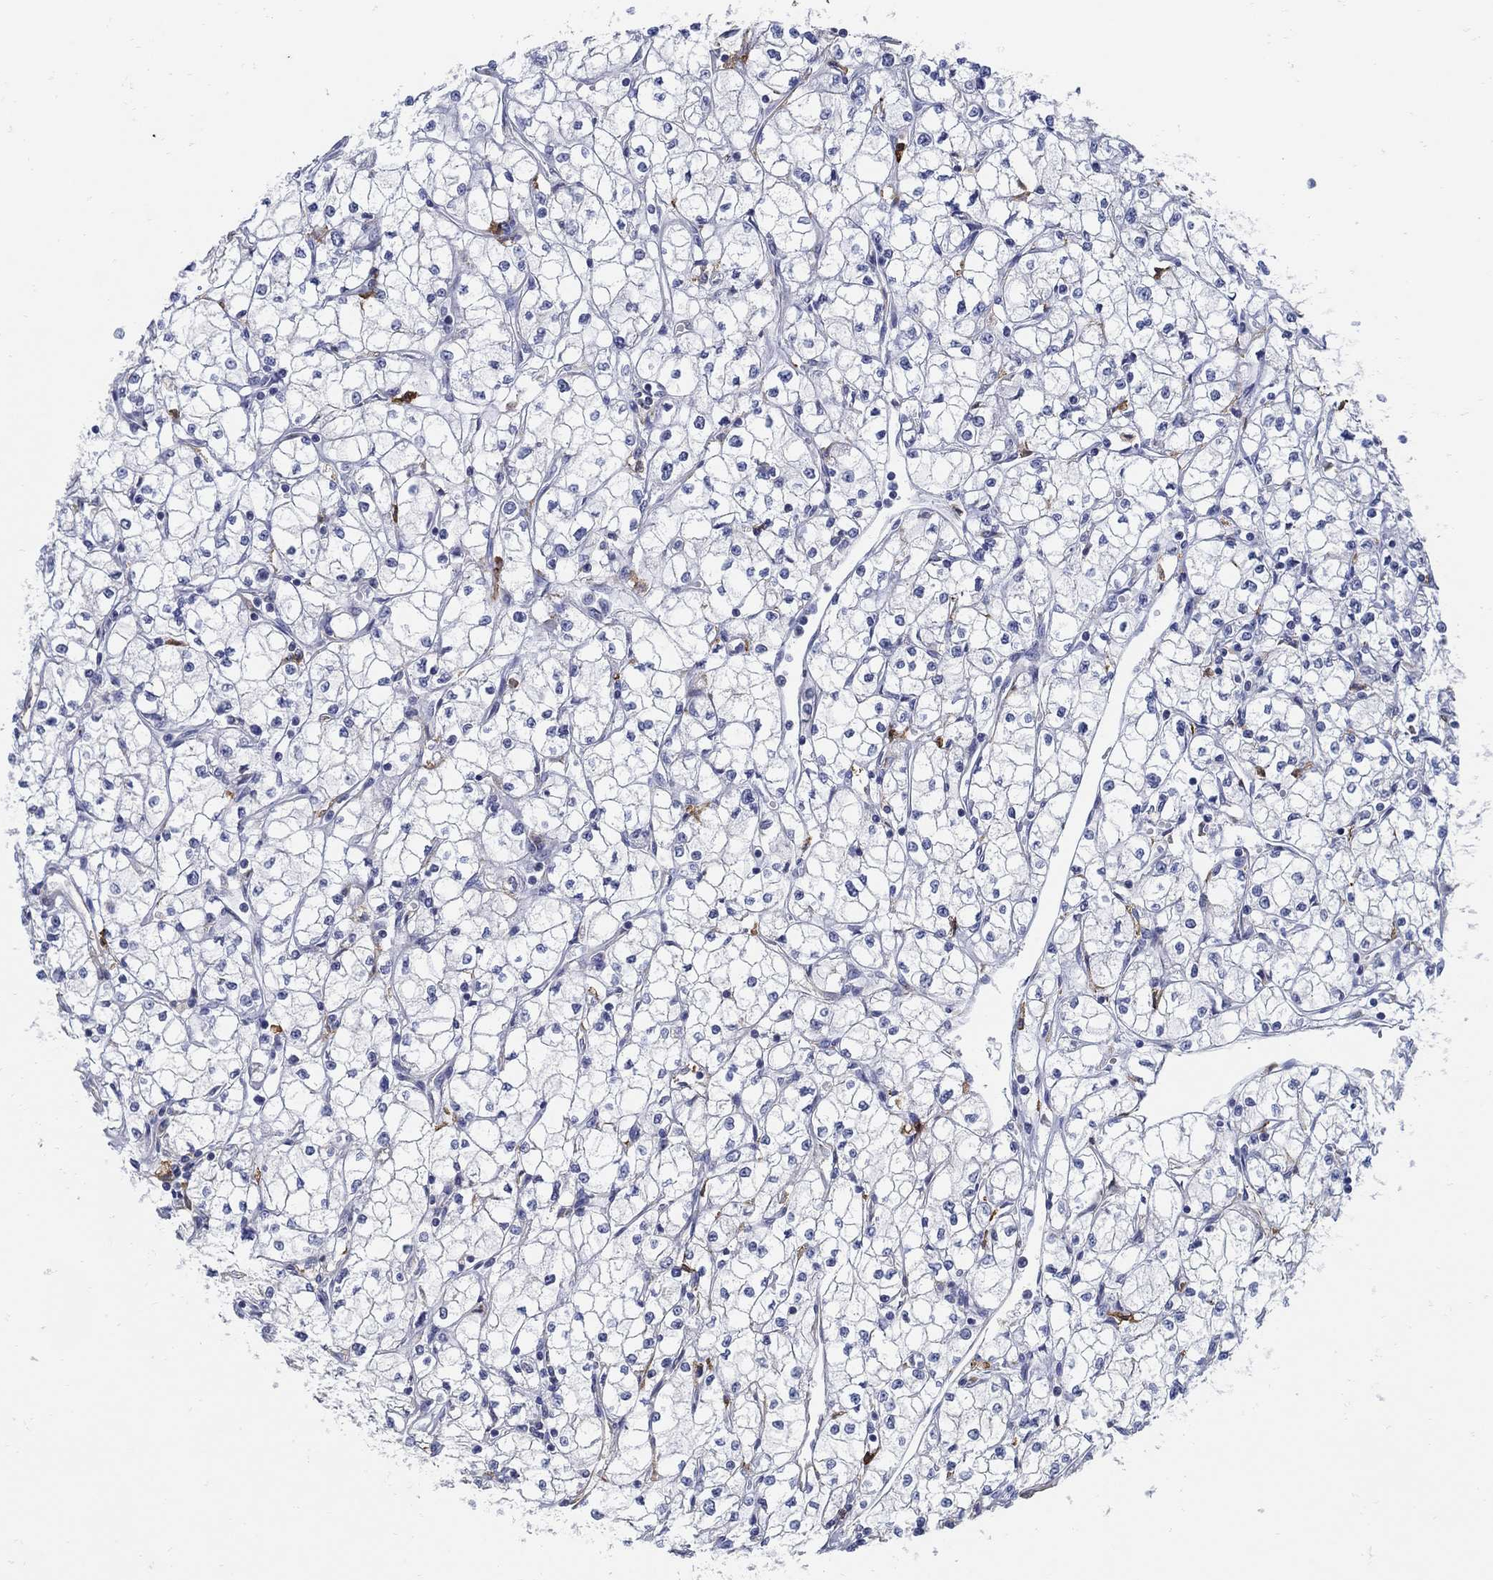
{"staining": {"intensity": "negative", "quantity": "none", "location": "none"}, "tissue": "renal cancer", "cell_type": "Tumor cells", "image_type": "cancer", "snomed": [{"axis": "morphology", "description": "Adenocarcinoma, NOS"}, {"axis": "topography", "description": "Kidney"}], "caption": "Tumor cells are negative for brown protein staining in renal cancer.", "gene": "ZFAND4", "patient": {"sex": "male", "age": 67}}